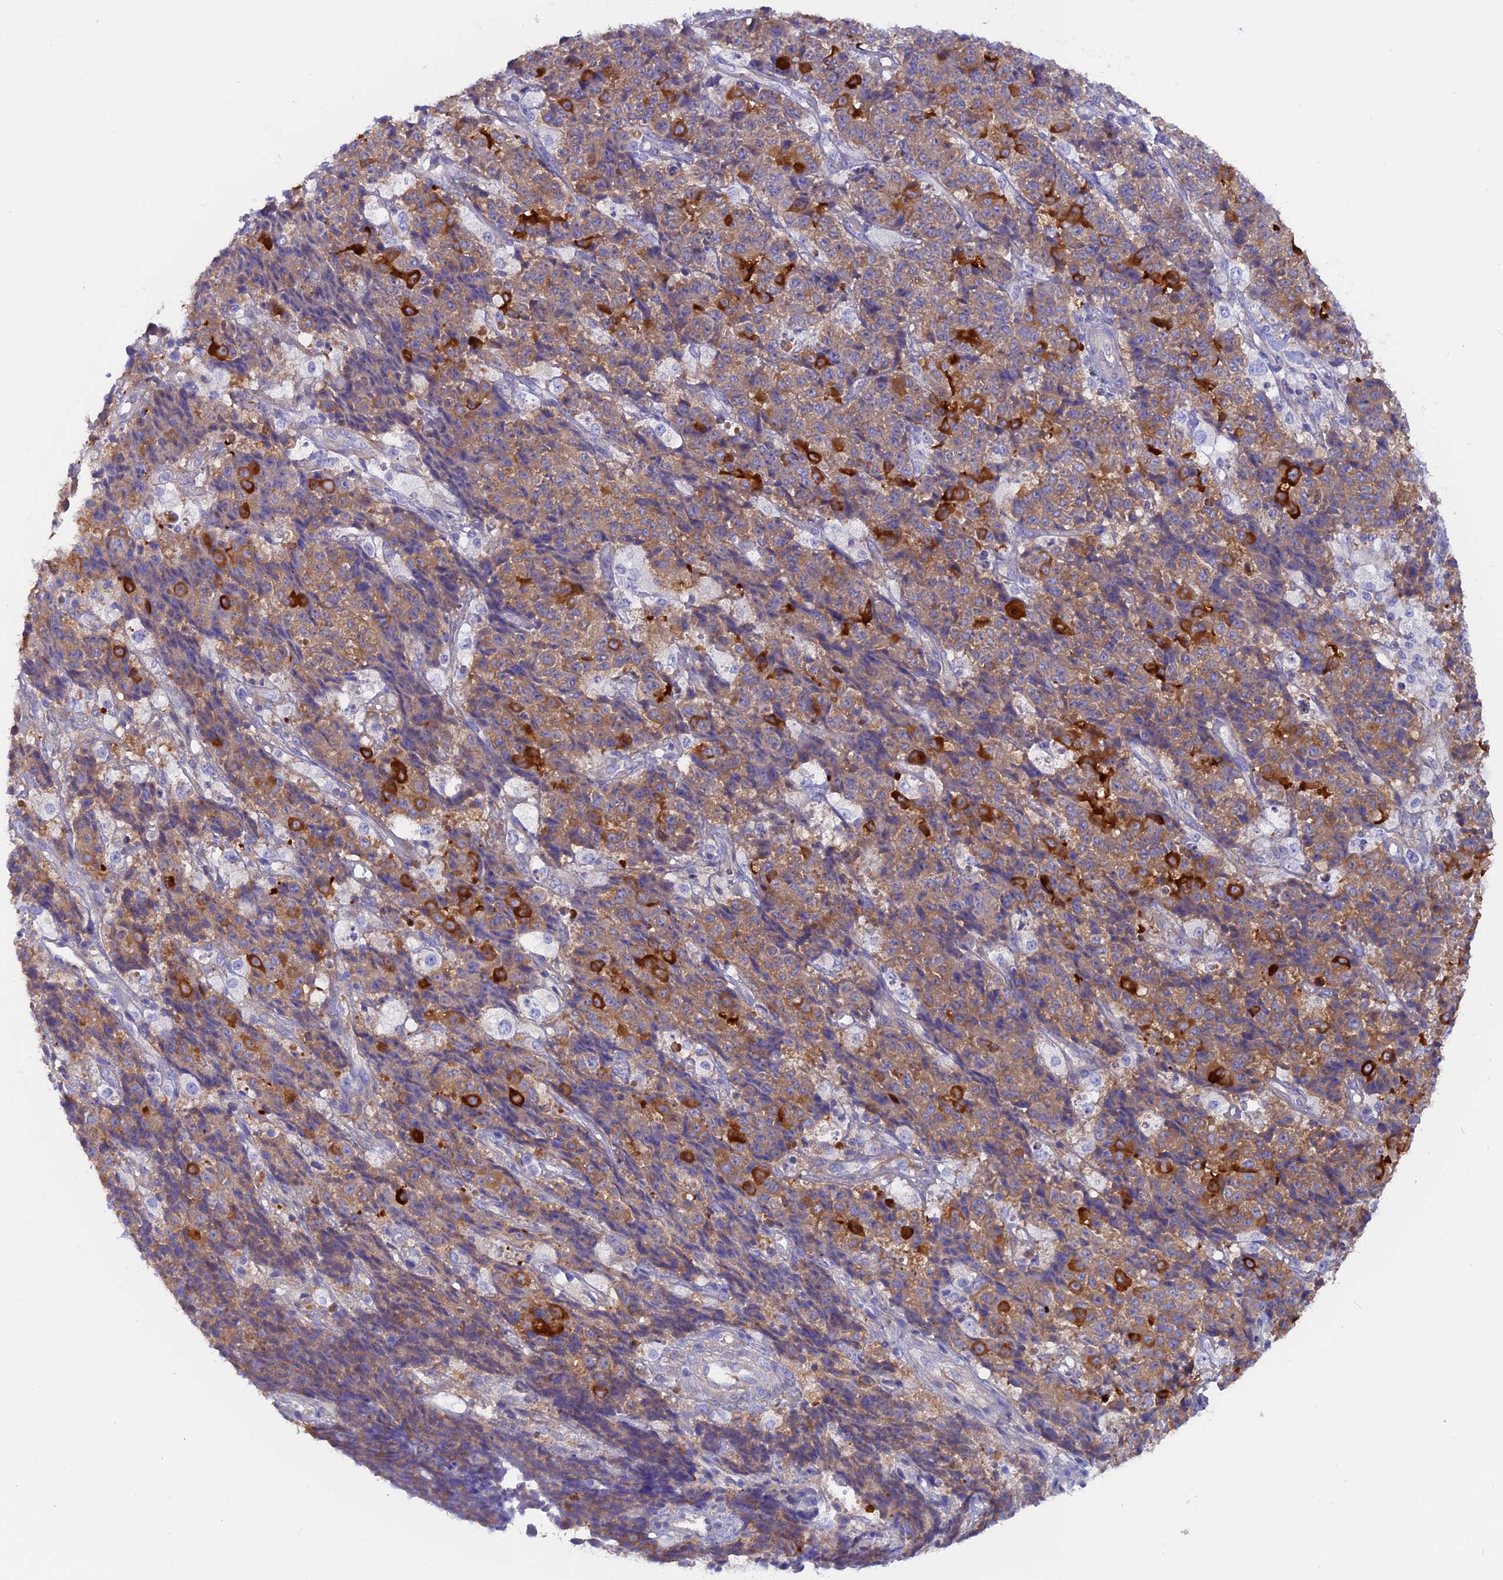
{"staining": {"intensity": "strong", "quantity": "25%-75%", "location": "cytoplasmic/membranous"}, "tissue": "ovarian cancer", "cell_type": "Tumor cells", "image_type": "cancer", "snomed": [{"axis": "morphology", "description": "Carcinoma, endometroid"}, {"axis": "topography", "description": "Ovary"}], "caption": "Ovarian cancer stained for a protein (brown) exhibits strong cytoplasmic/membranous positive staining in approximately 25%-75% of tumor cells.", "gene": "LZTFL1", "patient": {"sex": "female", "age": 42}}